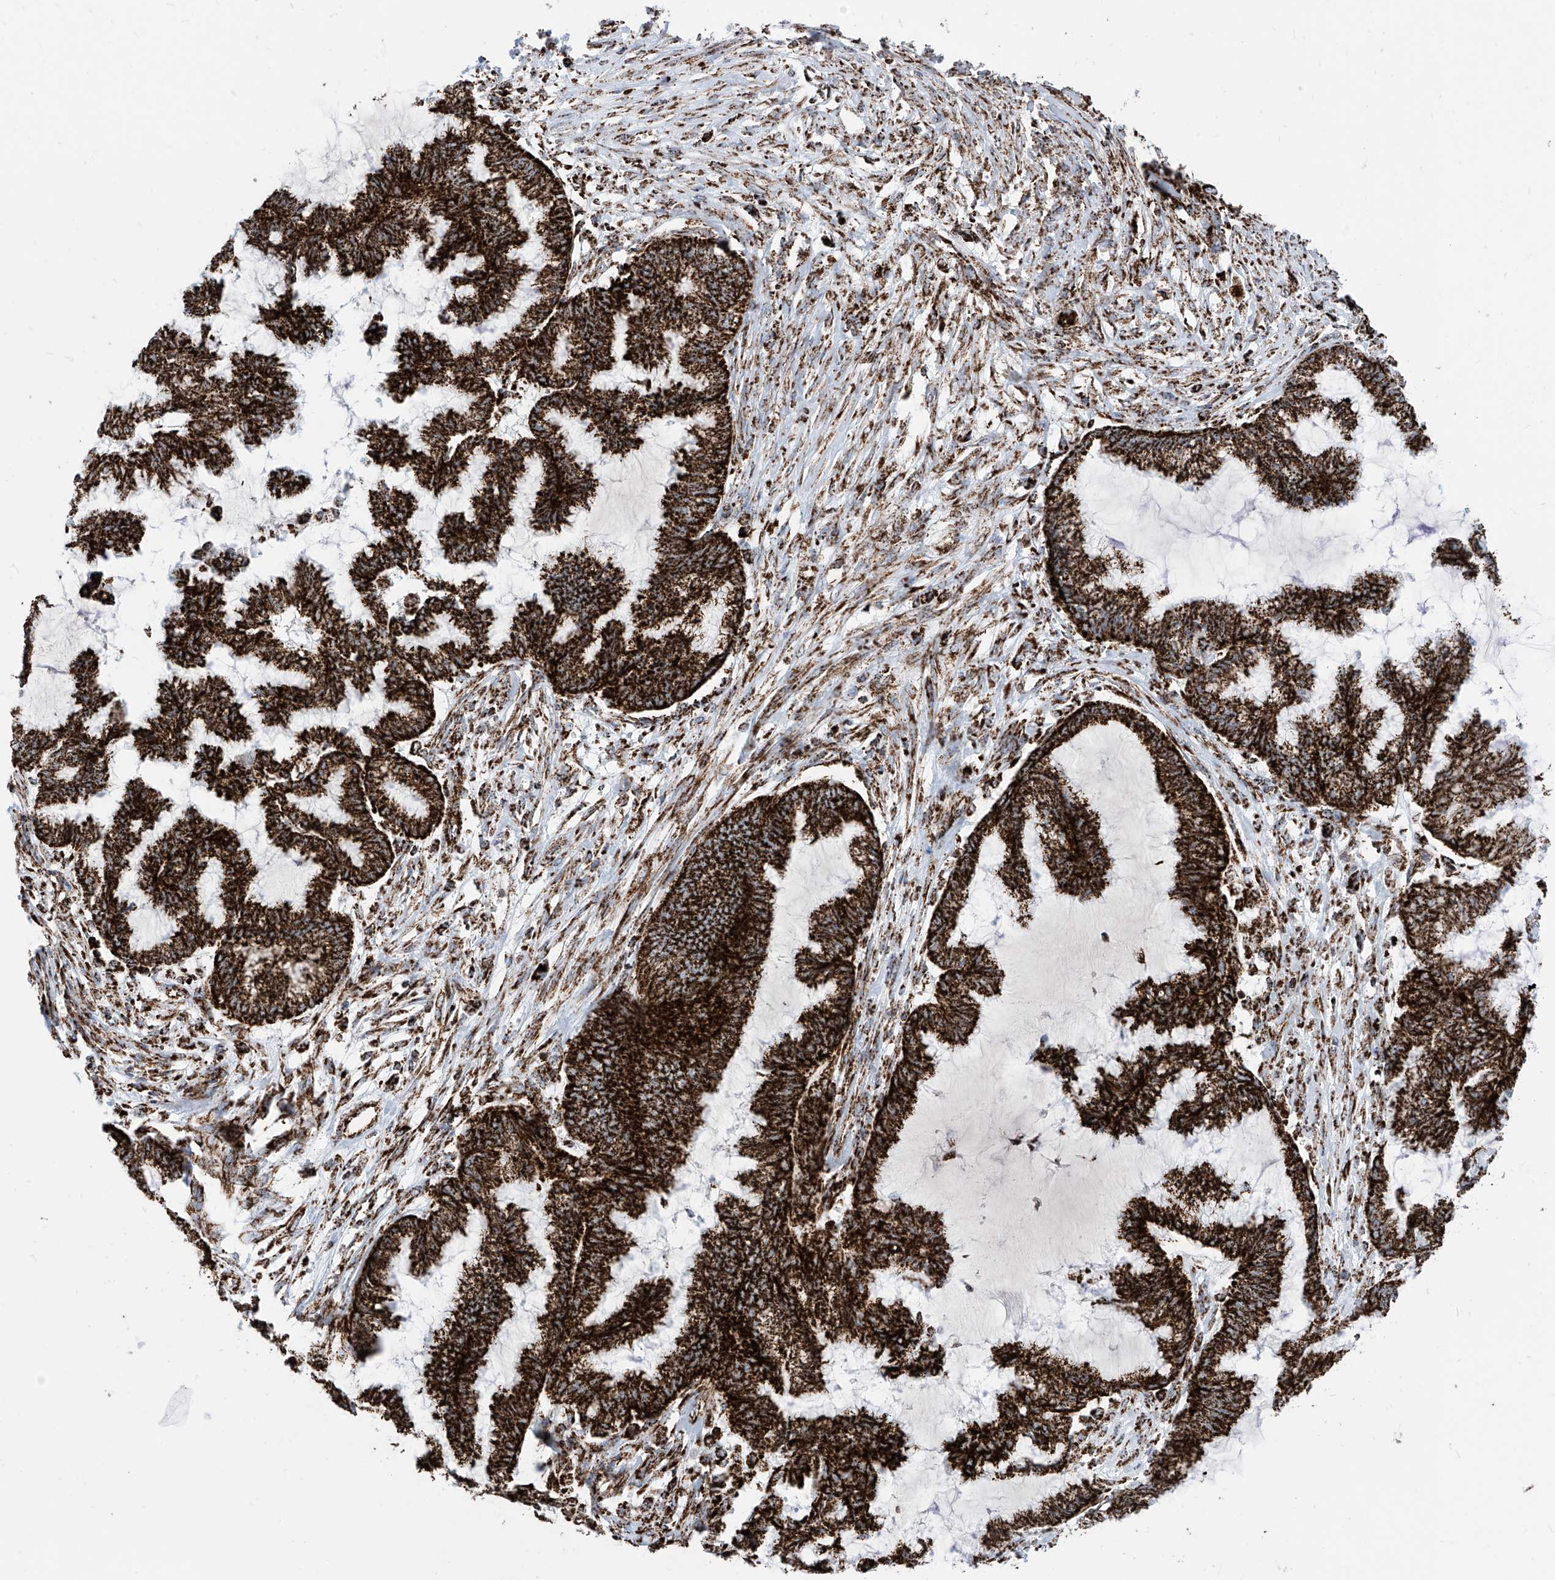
{"staining": {"intensity": "strong", "quantity": ">75%", "location": "cytoplasmic/membranous"}, "tissue": "endometrial cancer", "cell_type": "Tumor cells", "image_type": "cancer", "snomed": [{"axis": "morphology", "description": "Adenocarcinoma, NOS"}, {"axis": "topography", "description": "Endometrium"}], "caption": "An immunohistochemistry (IHC) image of tumor tissue is shown. Protein staining in brown highlights strong cytoplasmic/membranous positivity in endometrial adenocarcinoma within tumor cells.", "gene": "COX5B", "patient": {"sex": "female", "age": 86}}